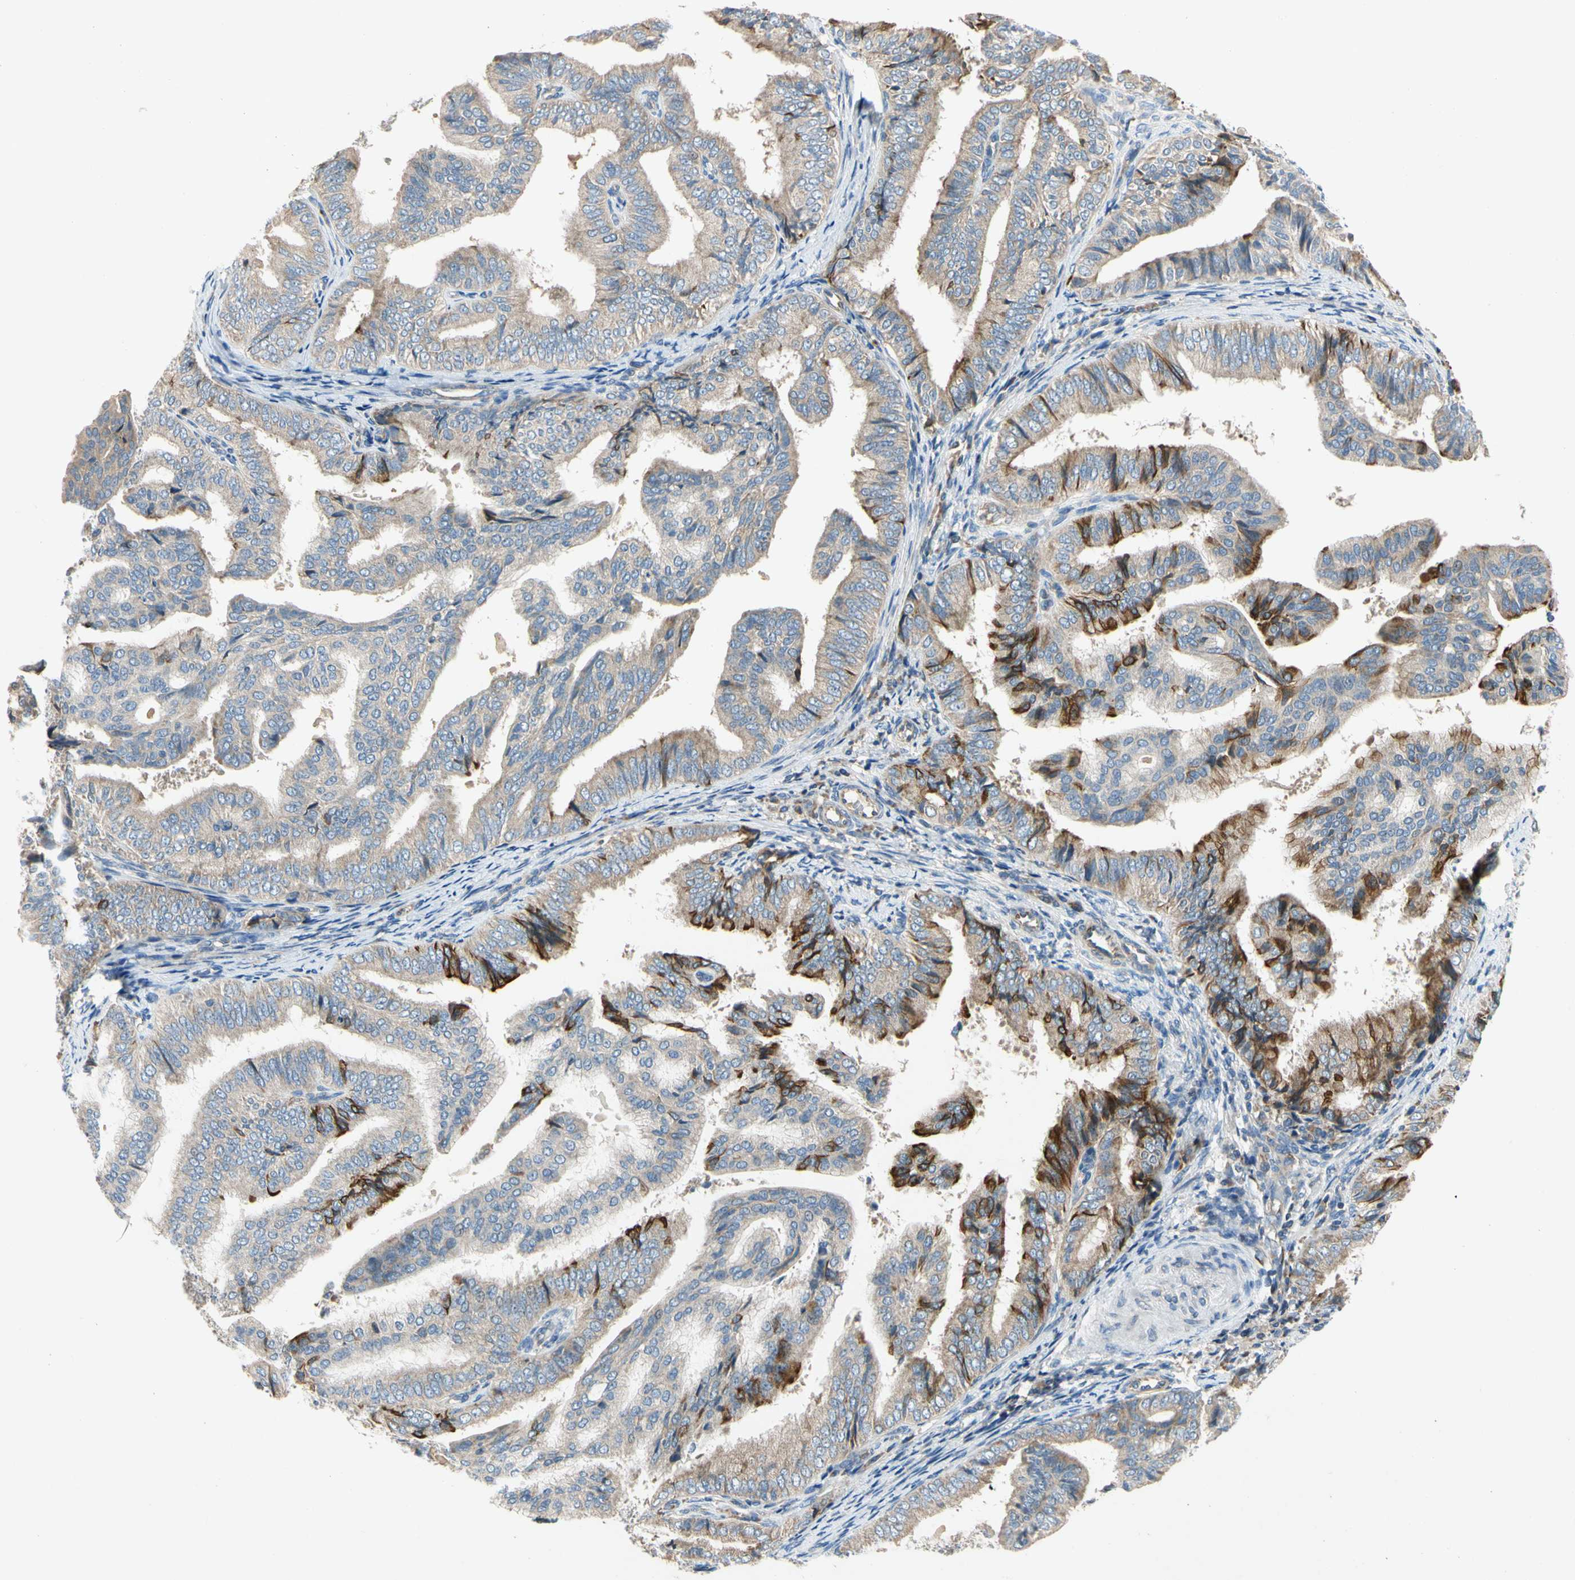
{"staining": {"intensity": "strong", "quantity": ">75%", "location": "cytoplasmic/membranous"}, "tissue": "endometrial cancer", "cell_type": "Tumor cells", "image_type": "cancer", "snomed": [{"axis": "morphology", "description": "Adenocarcinoma, NOS"}, {"axis": "topography", "description": "Endometrium"}], "caption": "Protein expression analysis of human endometrial cancer reveals strong cytoplasmic/membranous expression in about >75% of tumor cells.", "gene": "KLHDC8B", "patient": {"sex": "female", "age": 58}}